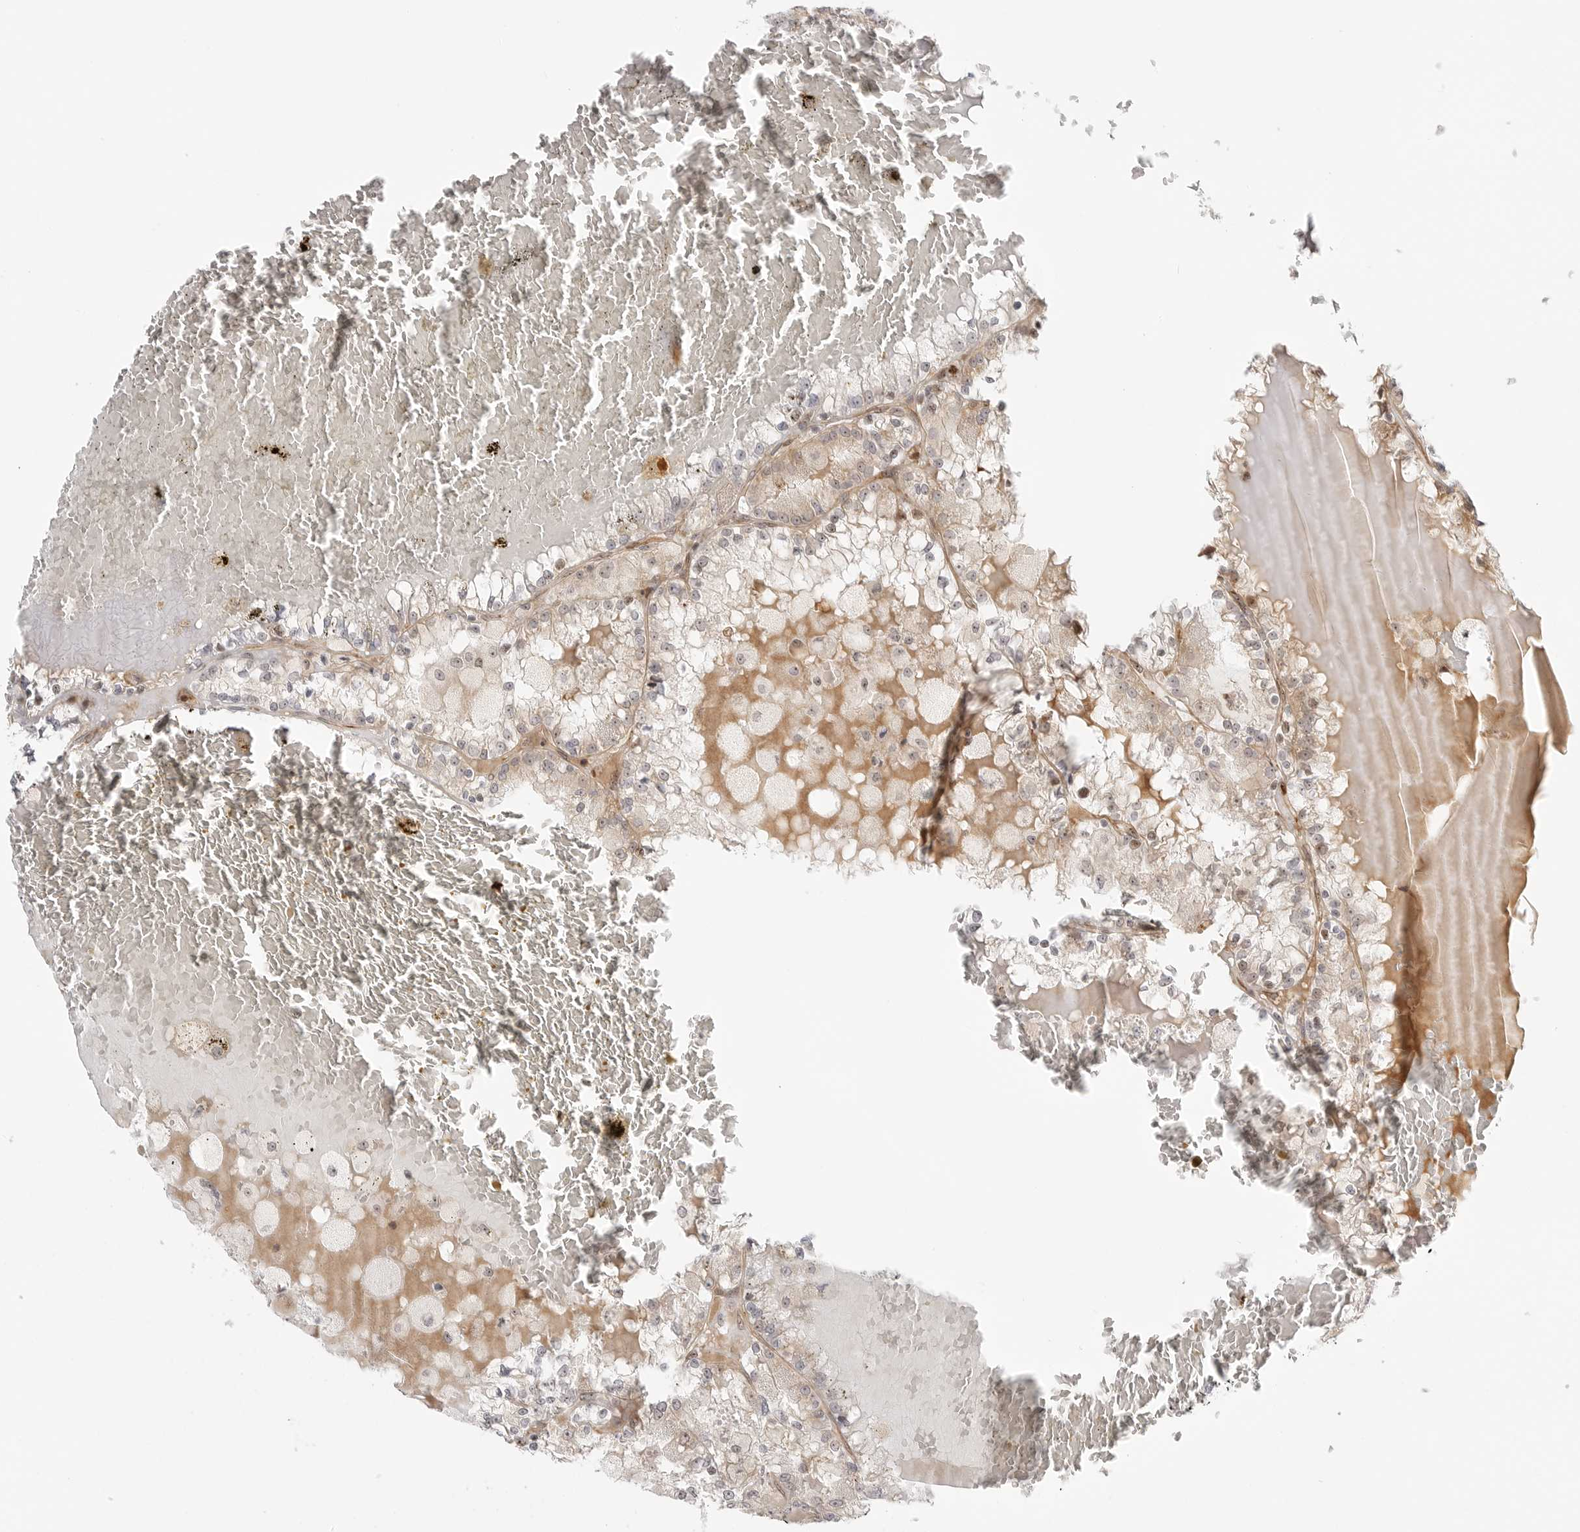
{"staining": {"intensity": "negative", "quantity": "none", "location": "none"}, "tissue": "renal cancer", "cell_type": "Tumor cells", "image_type": "cancer", "snomed": [{"axis": "morphology", "description": "Adenocarcinoma, NOS"}, {"axis": "topography", "description": "Kidney"}], "caption": "Photomicrograph shows no significant protein positivity in tumor cells of renal cancer. The staining is performed using DAB brown chromogen with nuclei counter-stained in using hematoxylin.", "gene": "DSCC1", "patient": {"sex": "female", "age": 56}}